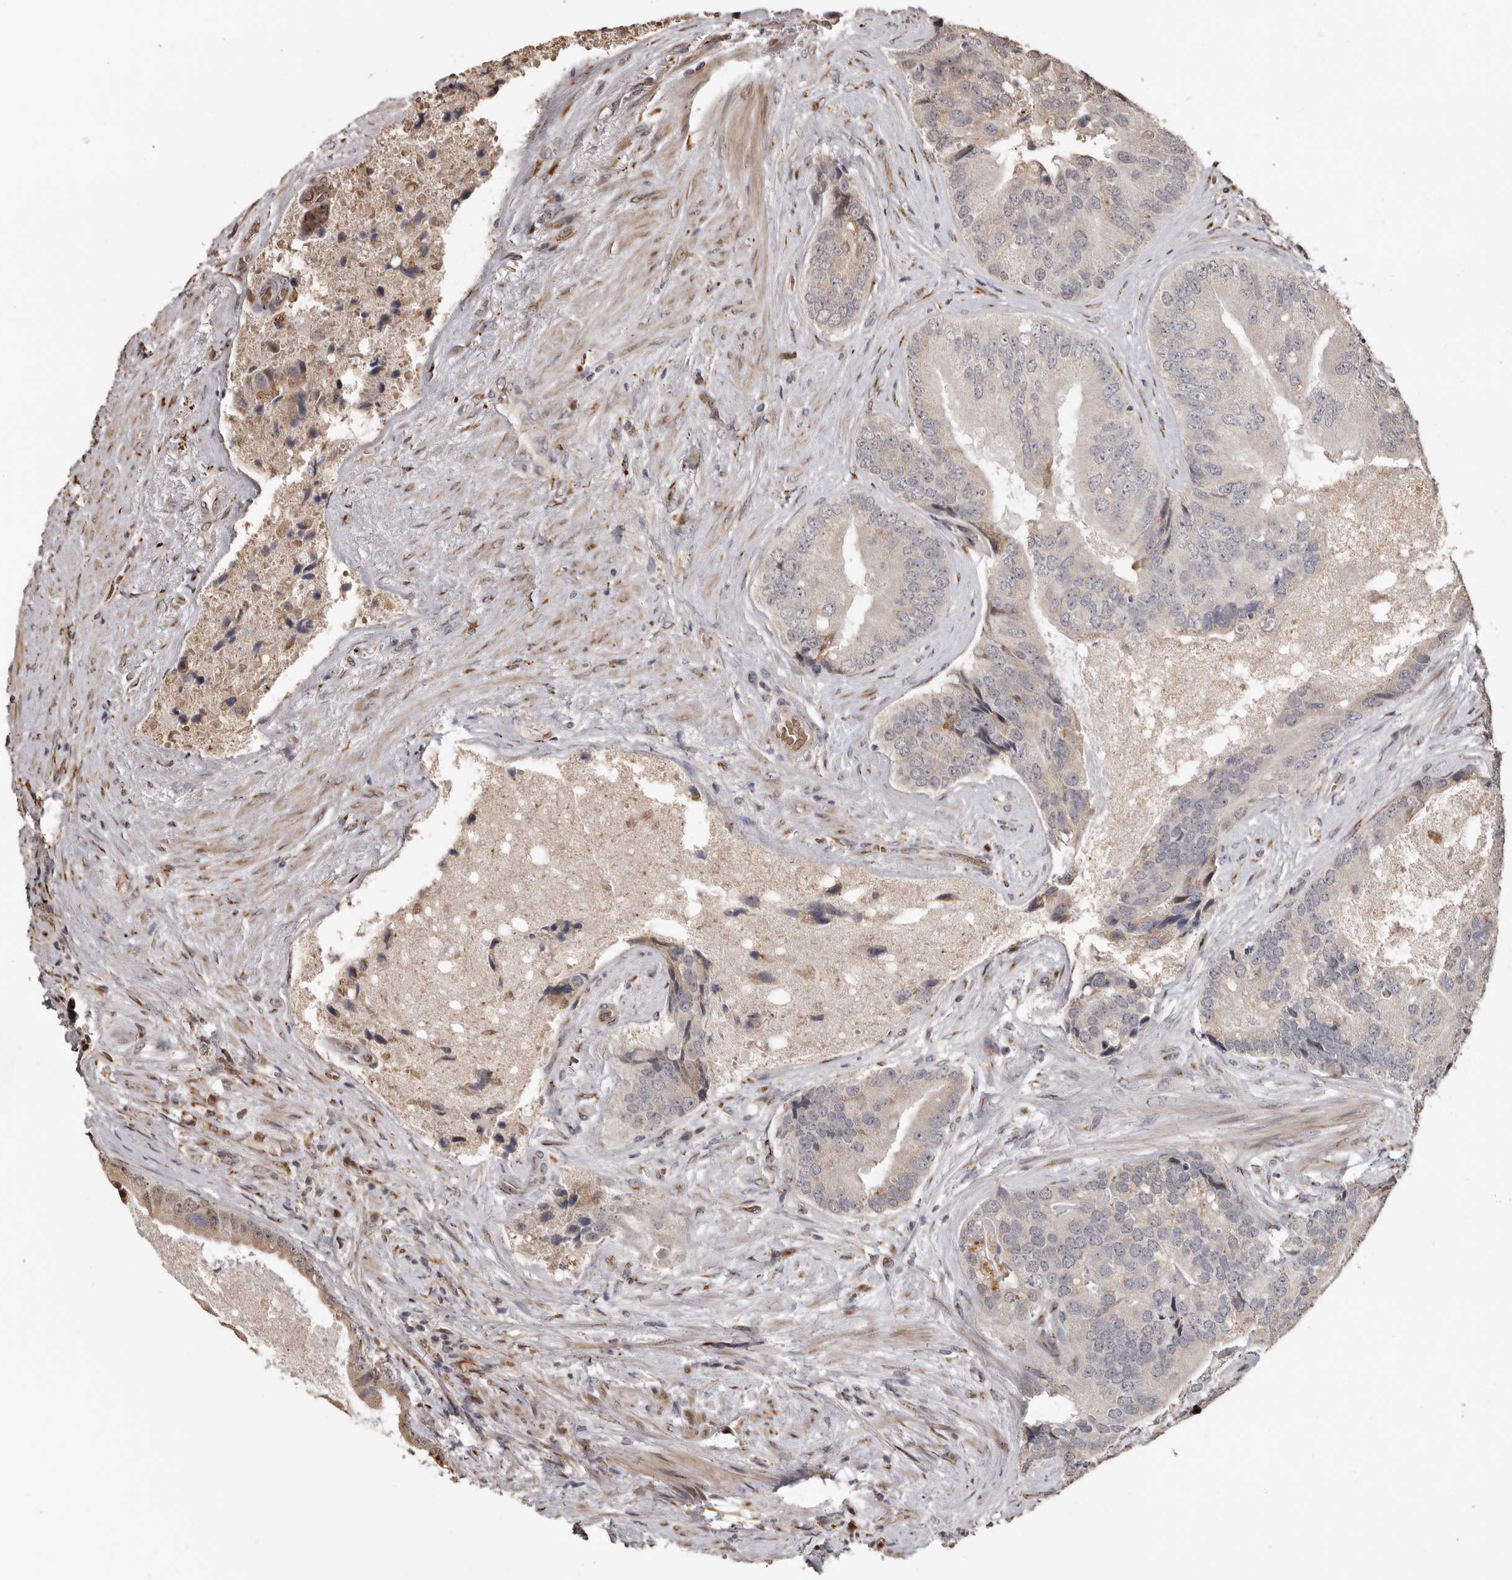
{"staining": {"intensity": "weak", "quantity": "<25%", "location": "cytoplasmic/membranous"}, "tissue": "prostate cancer", "cell_type": "Tumor cells", "image_type": "cancer", "snomed": [{"axis": "morphology", "description": "Adenocarcinoma, High grade"}, {"axis": "topography", "description": "Prostate"}], "caption": "Histopathology image shows no protein expression in tumor cells of prostate cancer (adenocarcinoma (high-grade)) tissue. Brightfield microscopy of IHC stained with DAB (brown) and hematoxylin (blue), captured at high magnification.", "gene": "ENTREP1", "patient": {"sex": "male", "age": 70}}